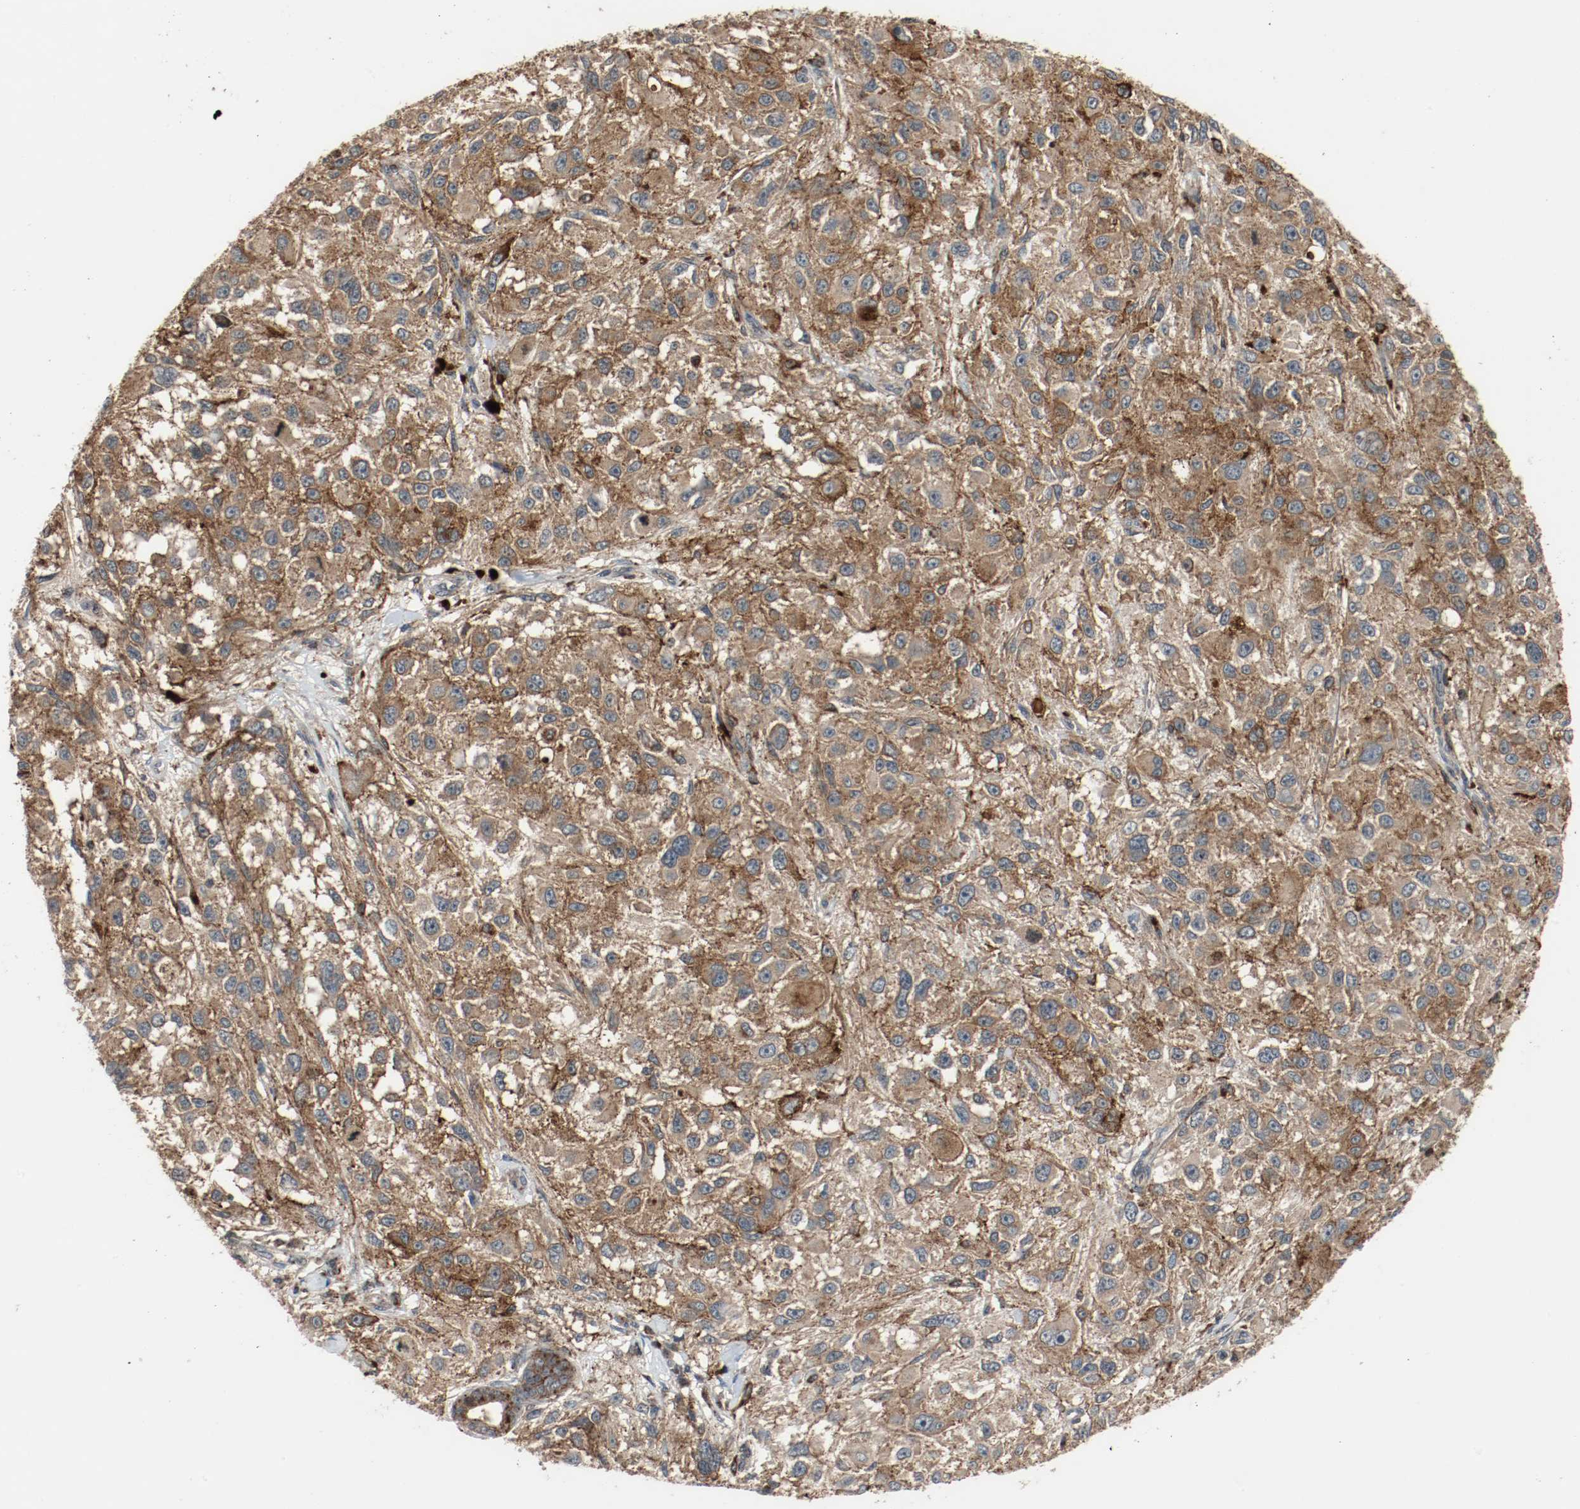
{"staining": {"intensity": "moderate", "quantity": ">75%", "location": "cytoplasmic/membranous"}, "tissue": "melanoma", "cell_type": "Tumor cells", "image_type": "cancer", "snomed": [{"axis": "morphology", "description": "Necrosis, NOS"}, {"axis": "morphology", "description": "Malignant melanoma, NOS"}, {"axis": "topography", "description": "Skin"}], "caption": "Human malignant melanoma stained with a protein marker demonstrates moderate staining in tumor cells.", "gene": "LAMP2", "patient": {"sex": "female", "age": 87}}